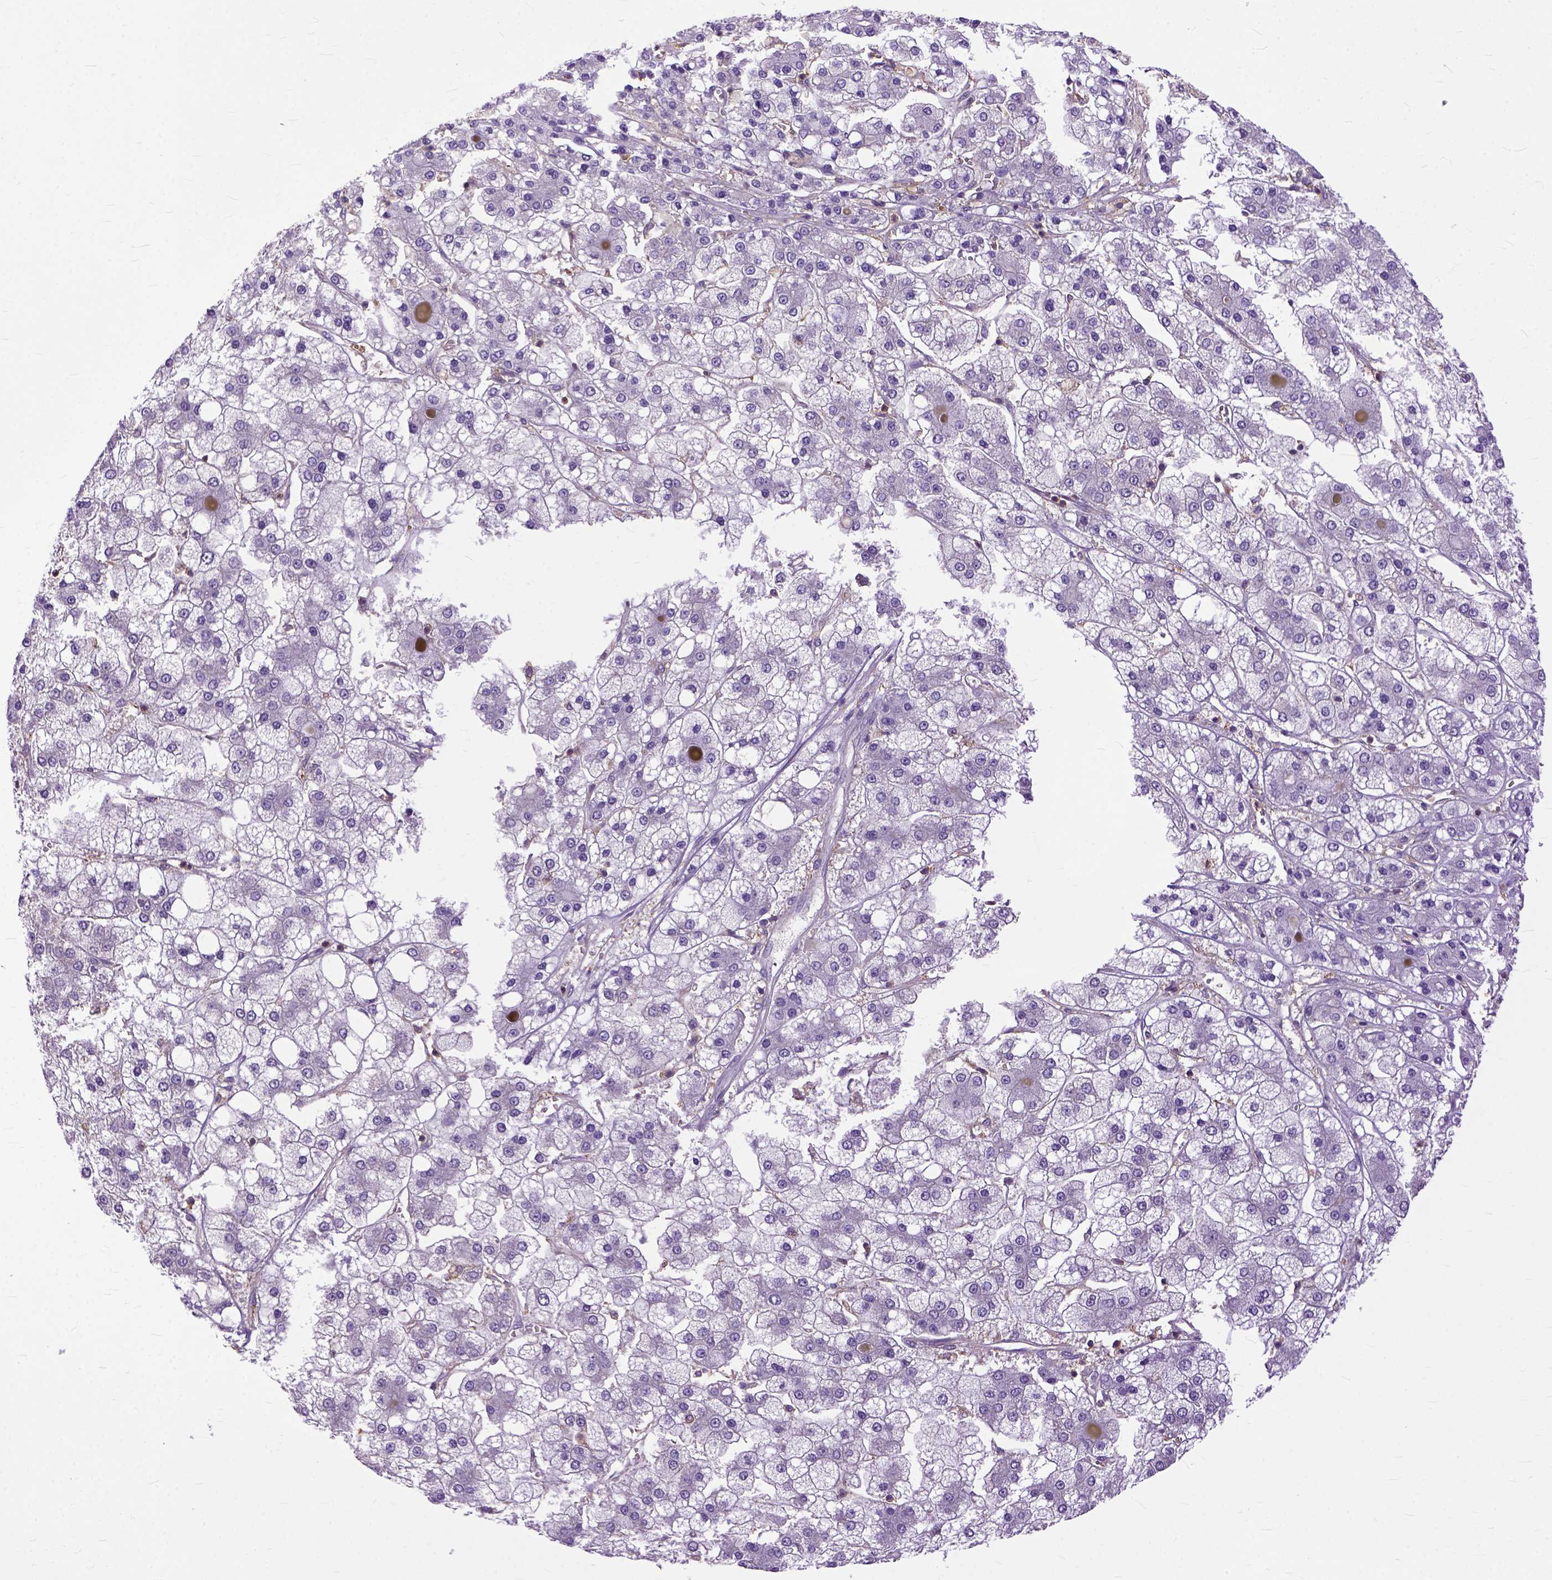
{"staining": {"intensity": "negative", "quantity": "none", "location": "none"}, "tissue": "liver cancer", "cell_type": "Tumor cells", "image_type": "cancer", "snomed": [{"axis": "morphology", "description": "Carcinoma, Hepatocellular, NOS"}, {"axis": "topography", "description": "Liver"}], "caption": "This is a micrograph of immunohistochemistry (IHC) staining of liver hepatocellular carcinoma, which shows no expression in tumor cells.", "gene": "NAMPT", "patient": {"sex": "male", "age": 73}}